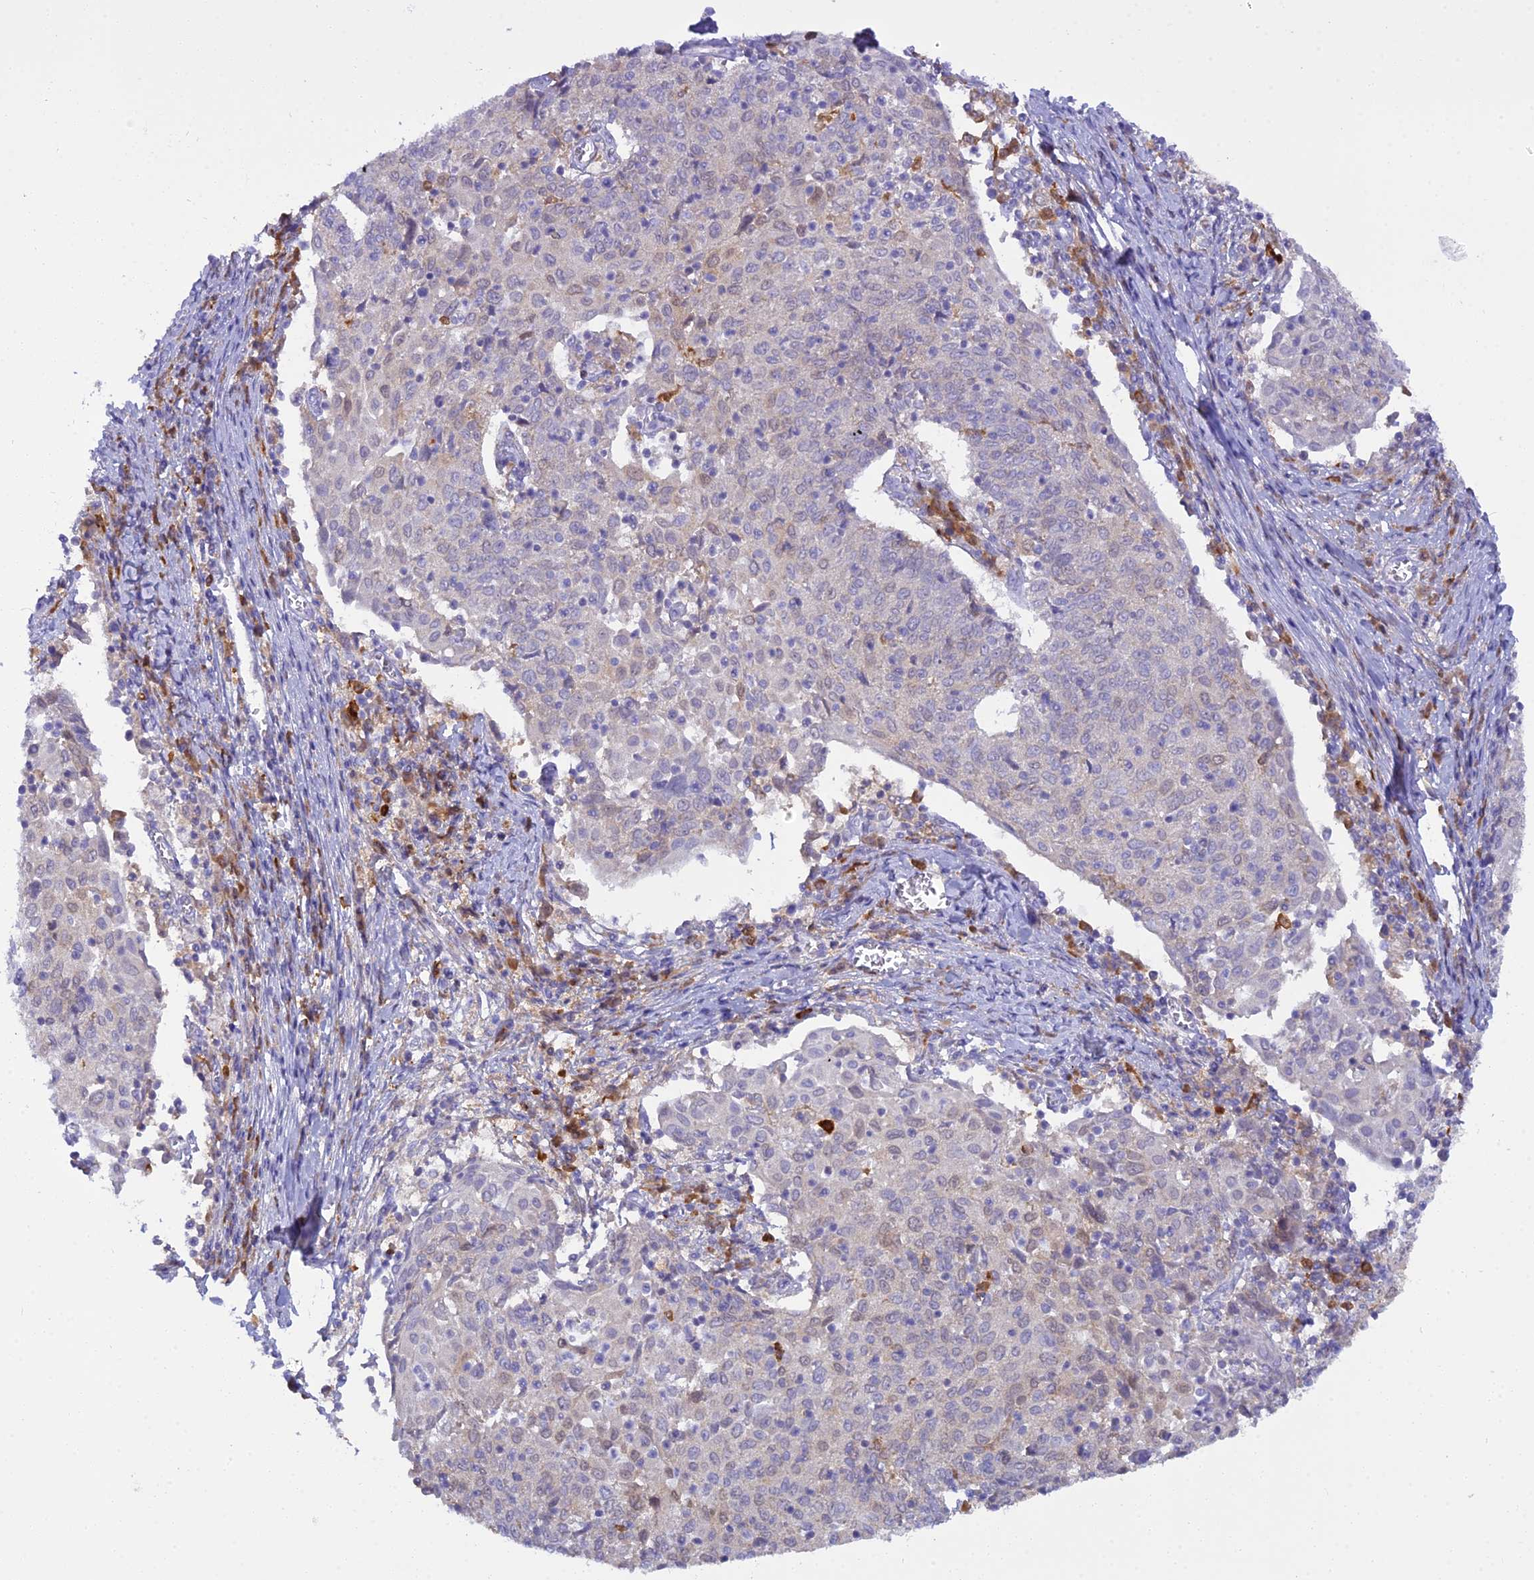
{"staining": {"intensity": "moderate", "quantity": "<25%", "location": "cytoplasmic/membranous"}, "tissue": "cervical cancer", "cell_type": "Tumor cells", "image_type": "cancer", "snomed": [{"axis": "morphology", "description": "Squamous cell carcinoma, NOS"}, {"axis": "topography", "description": "Cervix"}], "caption": "Immunohistochemistry (IHC) staining of cervical cancer (squamous cell carcinoma), which reveals low levels of moderate cytoplasmic/membranous positivity in about <25% of tumor cells indicating moderate cytoplasmic/membranous protein staining. The staining was performed using DAB (3,3'-diaminobenzidine) (brown) for protein detection and nuclei were counterstained in hematoxylin (blue).", "gene": "BLNK", "patient": {"sex": "female", "age": 52}}